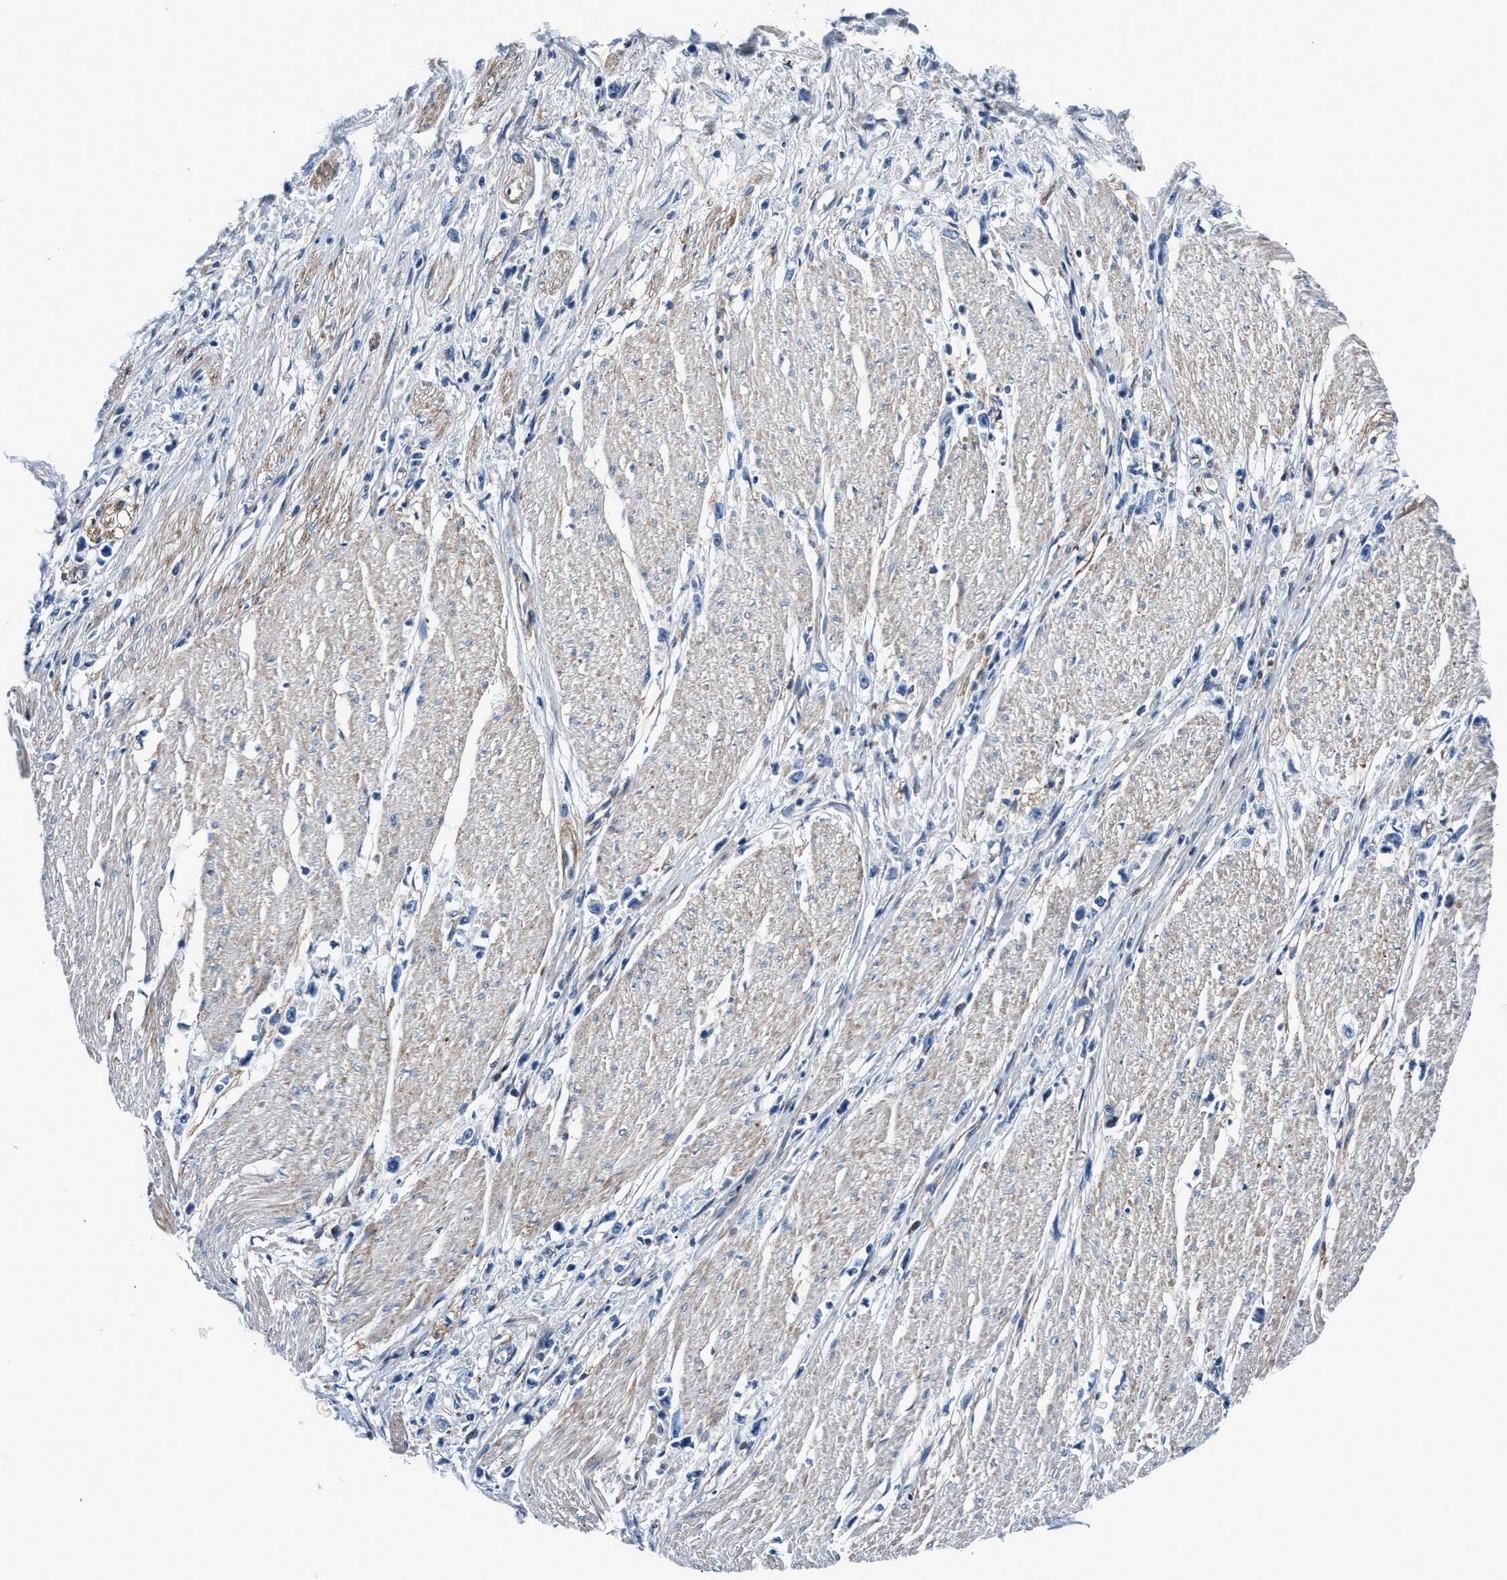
{"staining": {"intensity": "negative", "quantity": "none", "location": "none"}, "tissue": "stomach cancer", "cell_type": "Tumor cells", "image_type": "cancer", "snomed": [{"axis": "morphology", "description": "Adenocarcinoma, NOS"}, {"axis": "topography", "description": "Stomach"}], "caption": "Stomach cancer (adenocarcinoma) stained for a protein using immunohistochemistry (IHC) reveals no staining tumor cells.", "gene": "DAG1", "patient": {"sex": "female", "age": 59}}